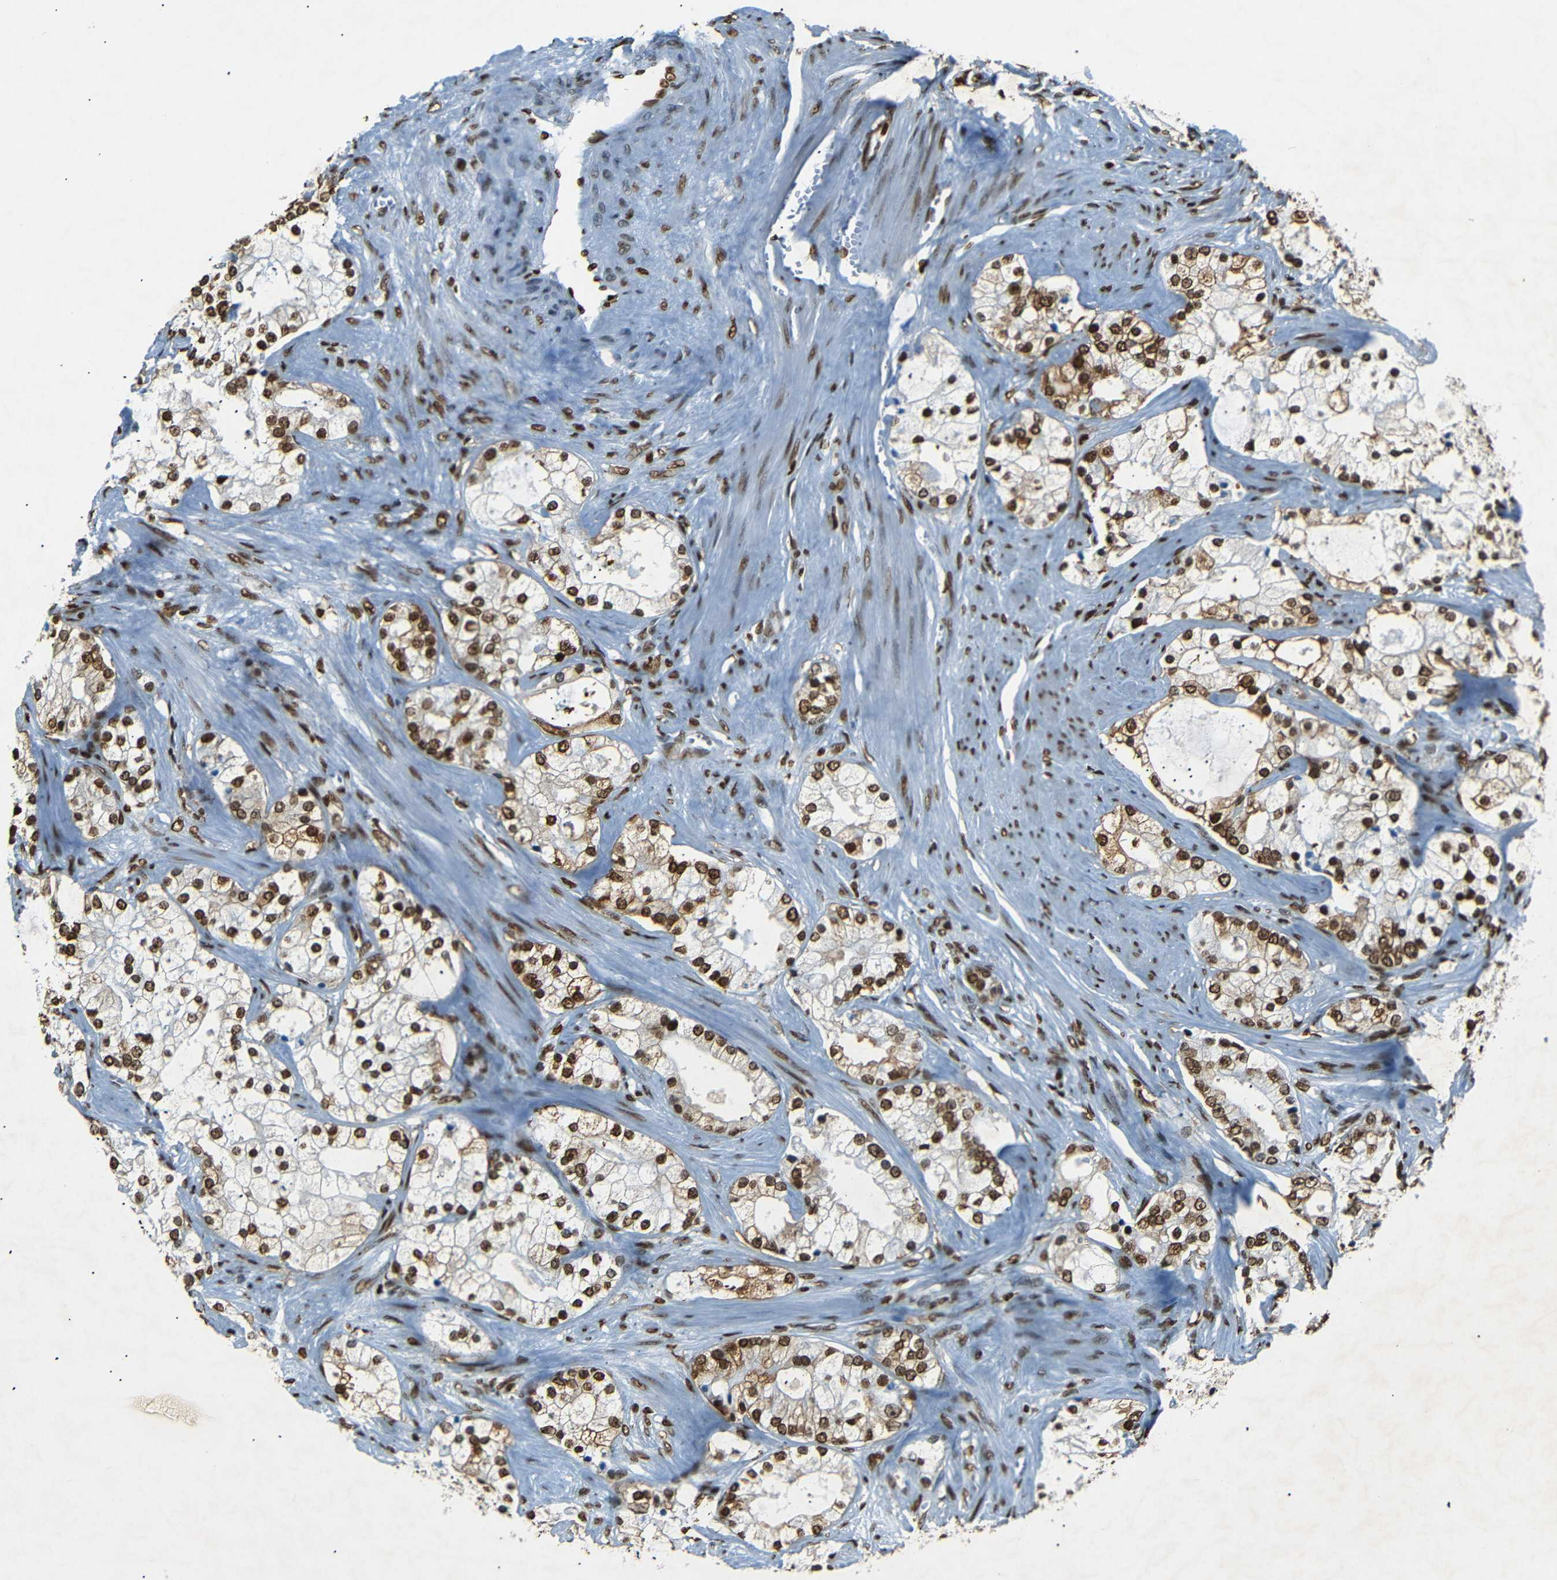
{"staining": {"intensity": "strong", "quantity": ">75%", "location": "nuclear"}, "tissue": "prostate cancer", "cell_type": "Tumor cells", "image_type": "cancer", "snomed": [{"axis": "morphology", "description": "Adenocarcinoma, Low grade"}, {"axis": "topography", "description": "Prostate"}], "caption": "A brown stain highlights strong nuclear positivity of a protein in human prostate adenocarcinoma (low-grade) tumor cells.", "gene": "HMGN1", "patient": {"sex": "male", "age": 58}}